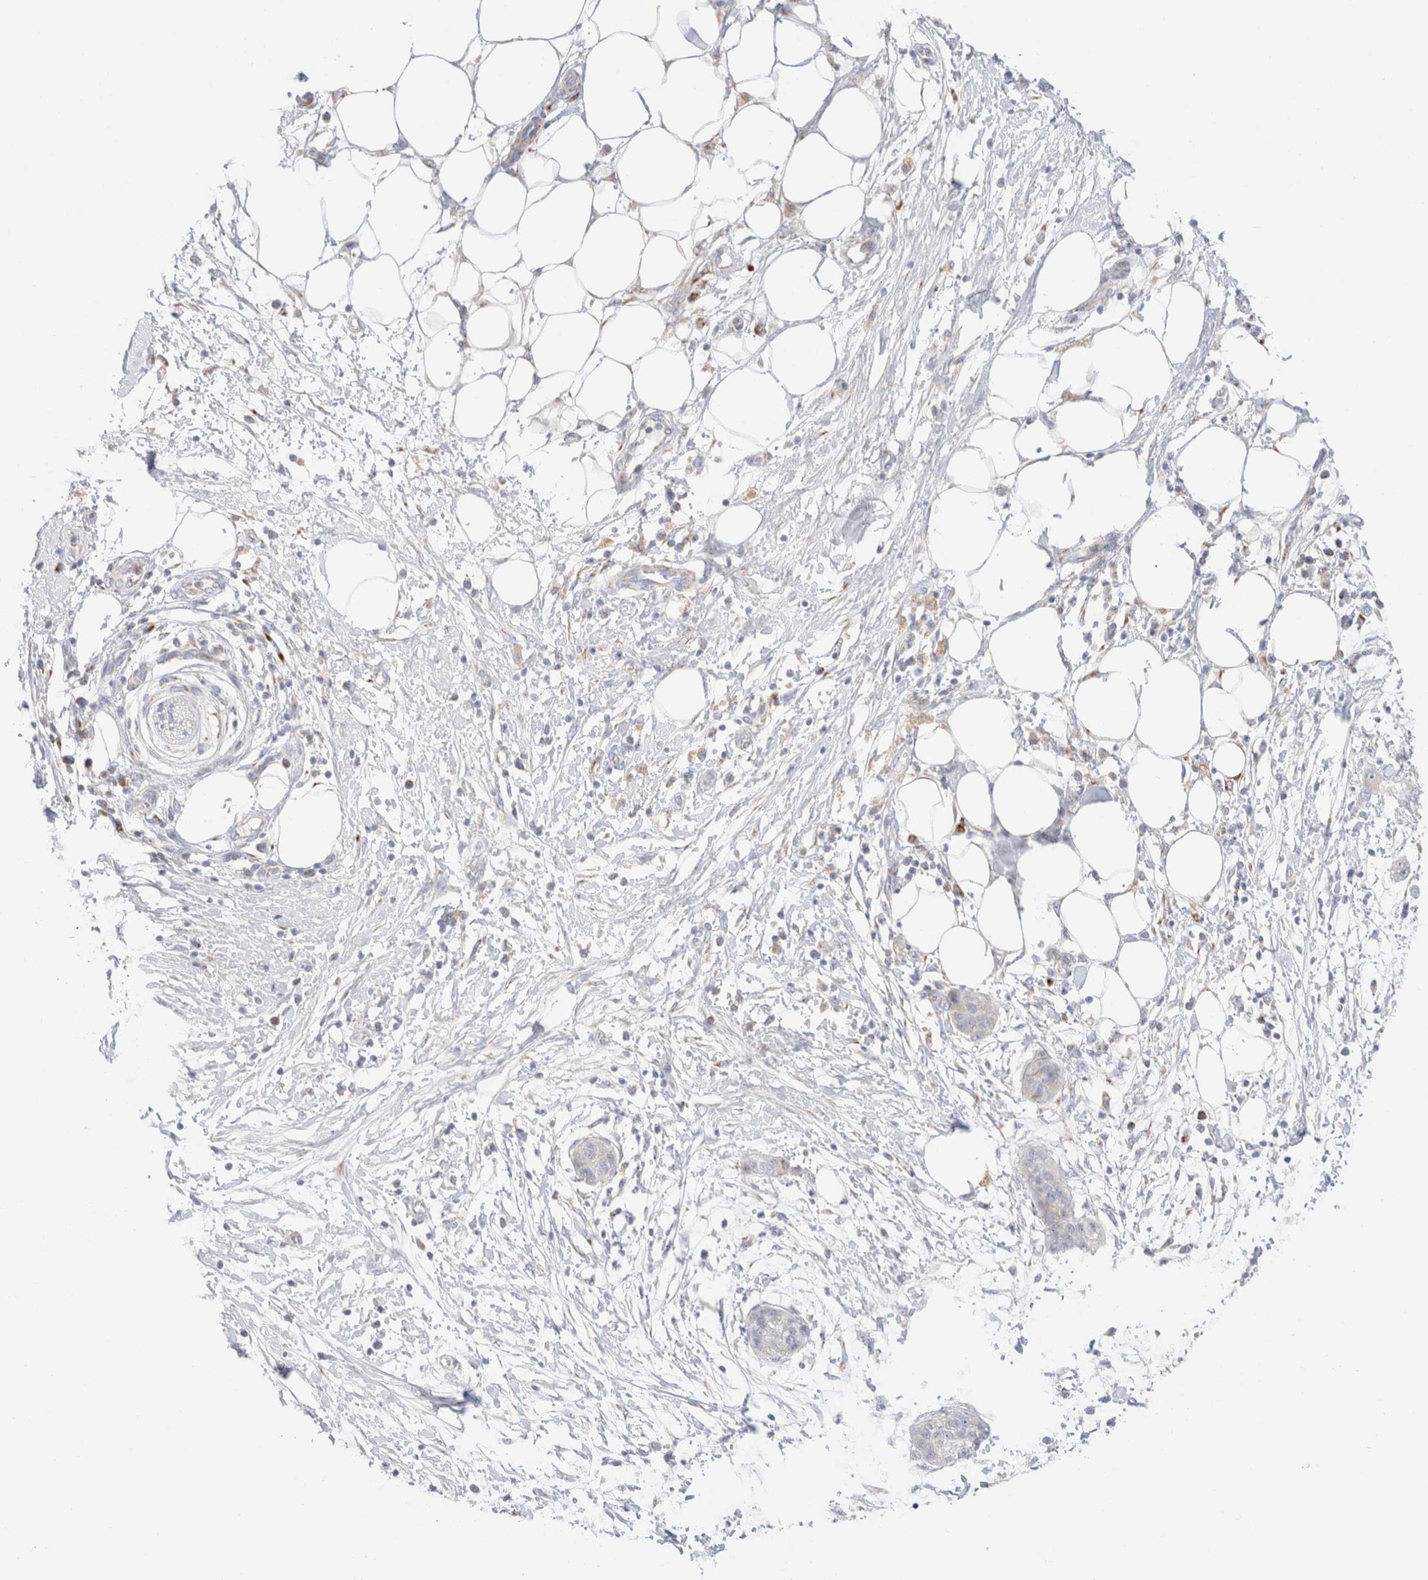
{"staining": {"intensity": "negative", "quantity": "none", "location": "none"}, "tissue": "pancreatic cancer", "cell_type": "Tumor cells", "image_type": "cancer", "snomed": [{"axis": "morphology", "description": "Adenocarcinoma, NOS"}, {"axis": "topography", "description": "Pancreas"}], "caption": "The micrograph exhibits no staining of tumor cells in pancreatic adenocarcinoma.", "gene": "ATP6V1C1", "patient": {"sex": "female", "age": 78}}